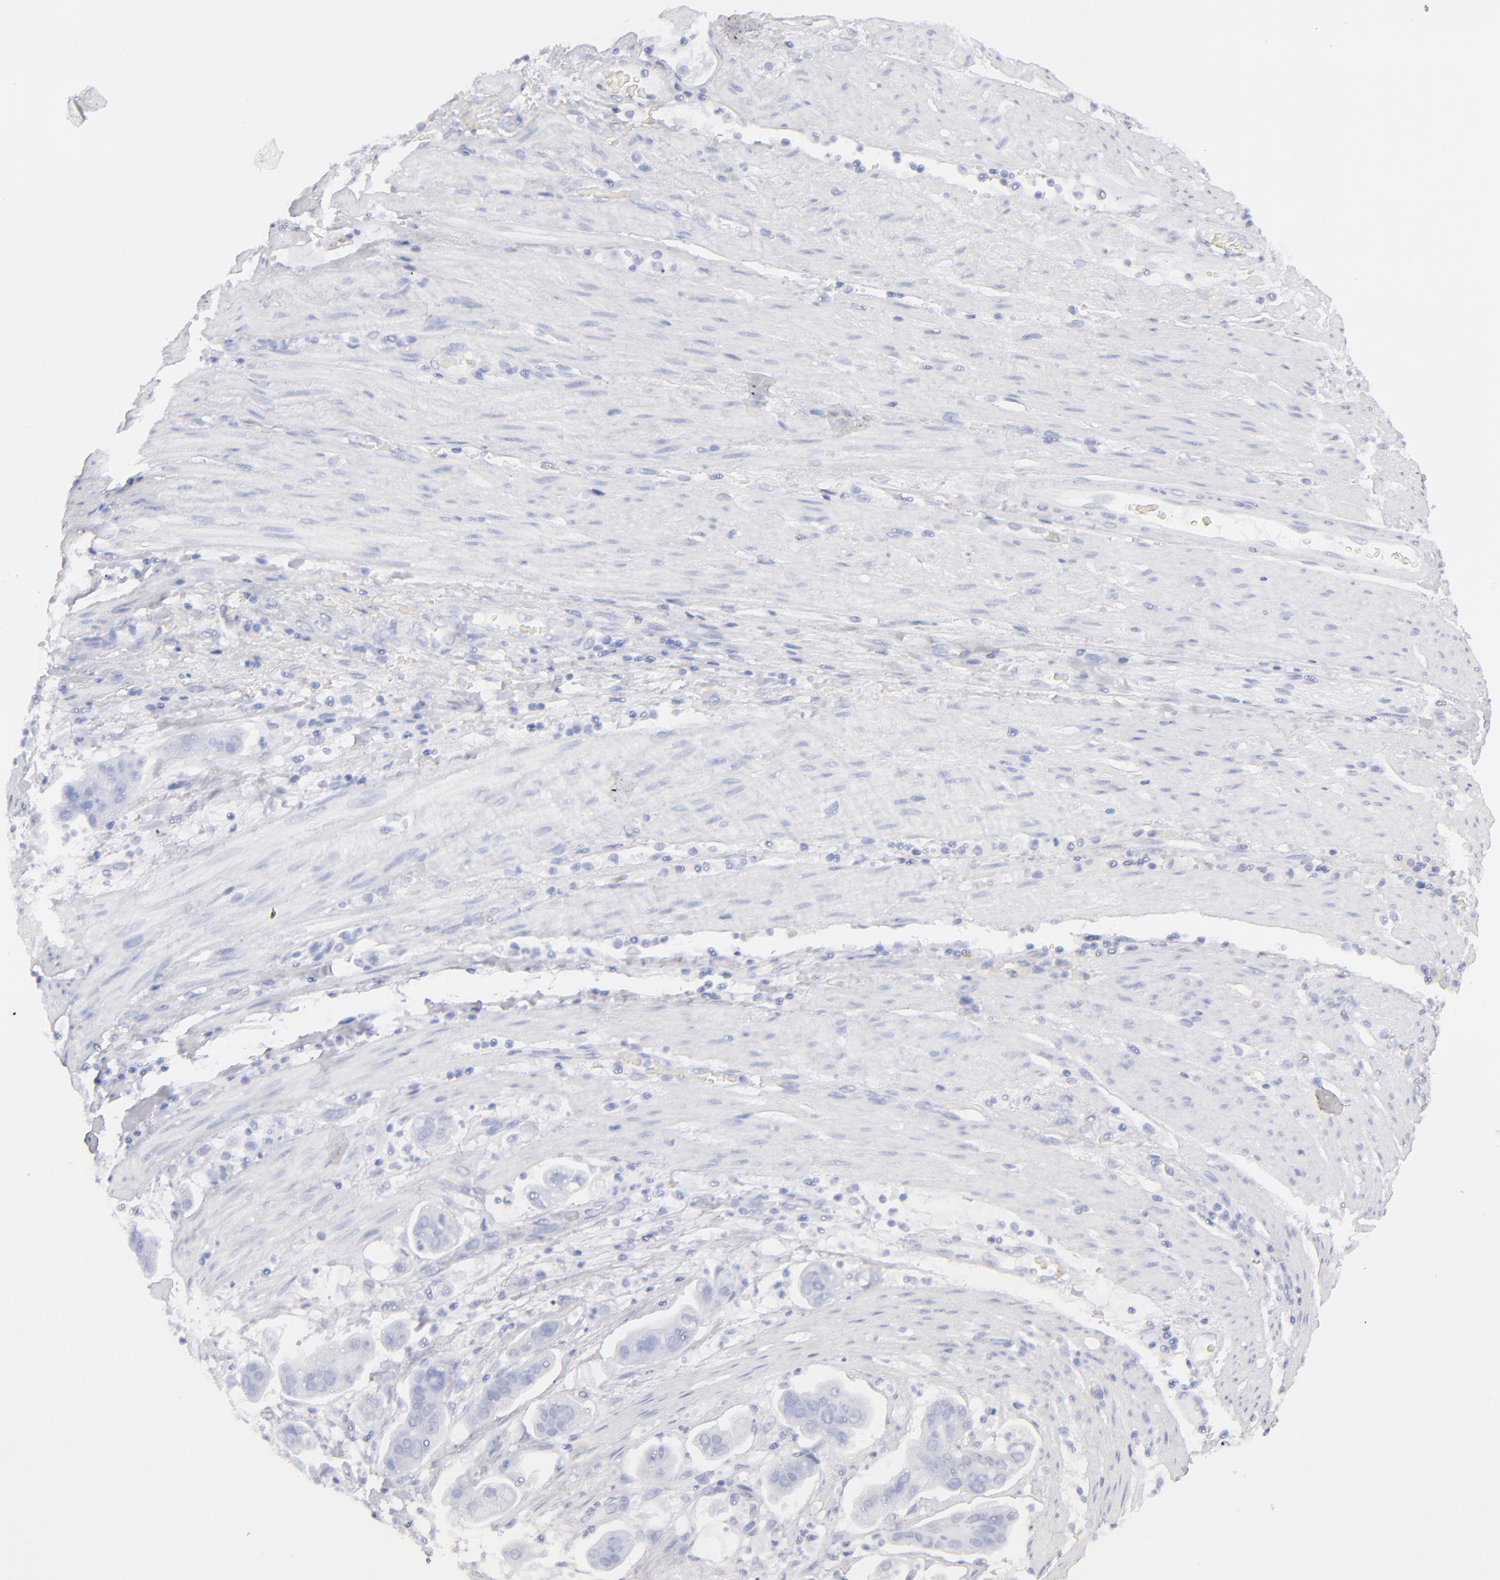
{"staining": {"intensity": "negative", "quantity": "none", "location": "none"}, "tissue": "stomach cancer", "cell_type": "Tumor cells", "image_type": "cancer", "snomed": [{"axis": "morphology", "description": "Adenocarcinoma, NOS"}, {"axis": "topography", "description": "Stomach"}], "caption": "This is an immunohistochemistry (IHC) micrograph of adenocarcinoma (stomach). There is no expression in tumor cells.", "gene": "PLVAP", "patient": {"sex": "male", "age": 62}}